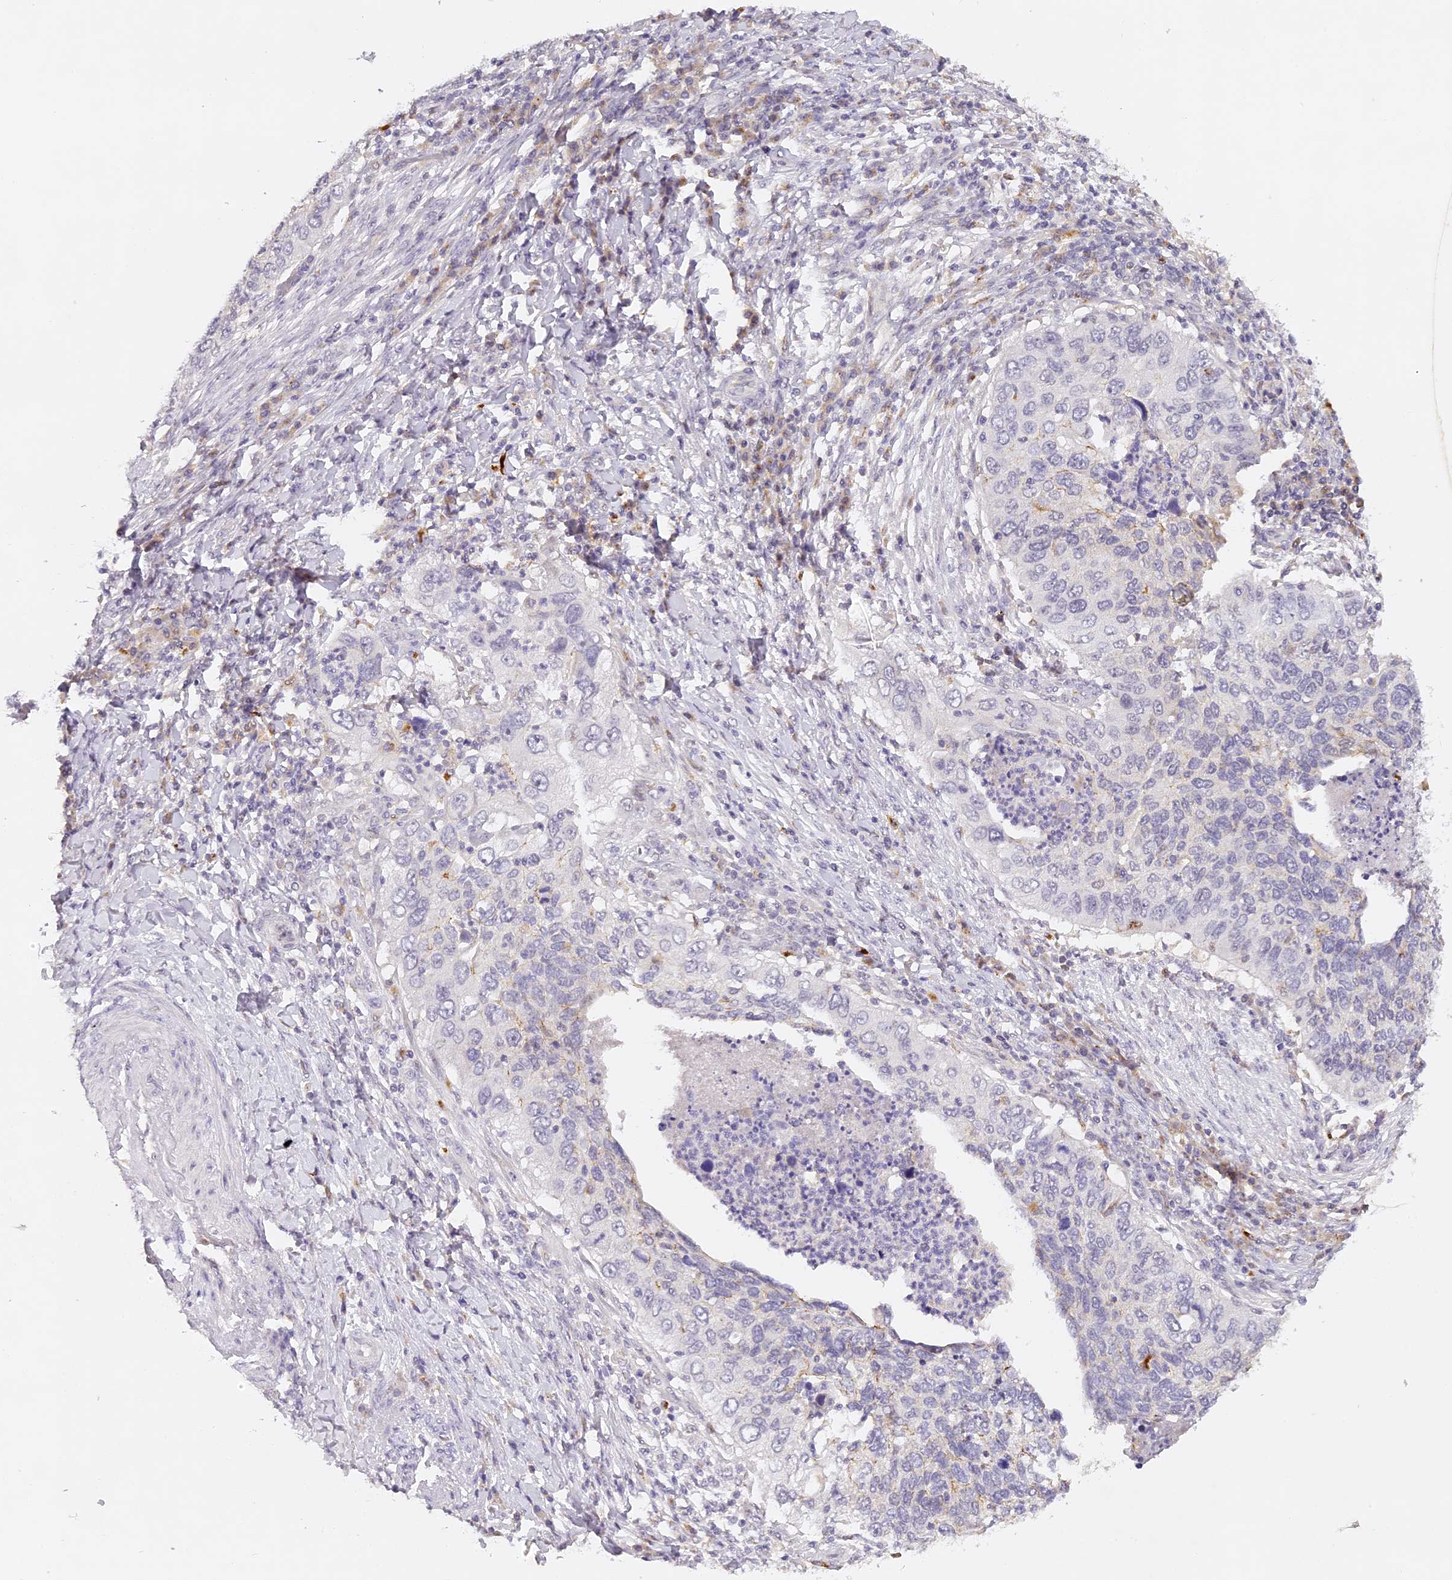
{"staining": {"intensity": "negative", "quantity": "none", "location": "none"}, "tissue": "cervical cancer", "cell_type": "Tumor cells", "image_type": "cancer", "snomed": [{"axis": "morphology", "description": "Squamous cell carcinoma, NOS"}, {"axis": "topography", "description": "Cervix"}], "caption": "This is a photomicrograph of immunohistochemistry staining of cervical cancer, which shows no positivity in tumor cells.", "gene": "ELL3", "patient": {"sex": "female", "age": 38}}